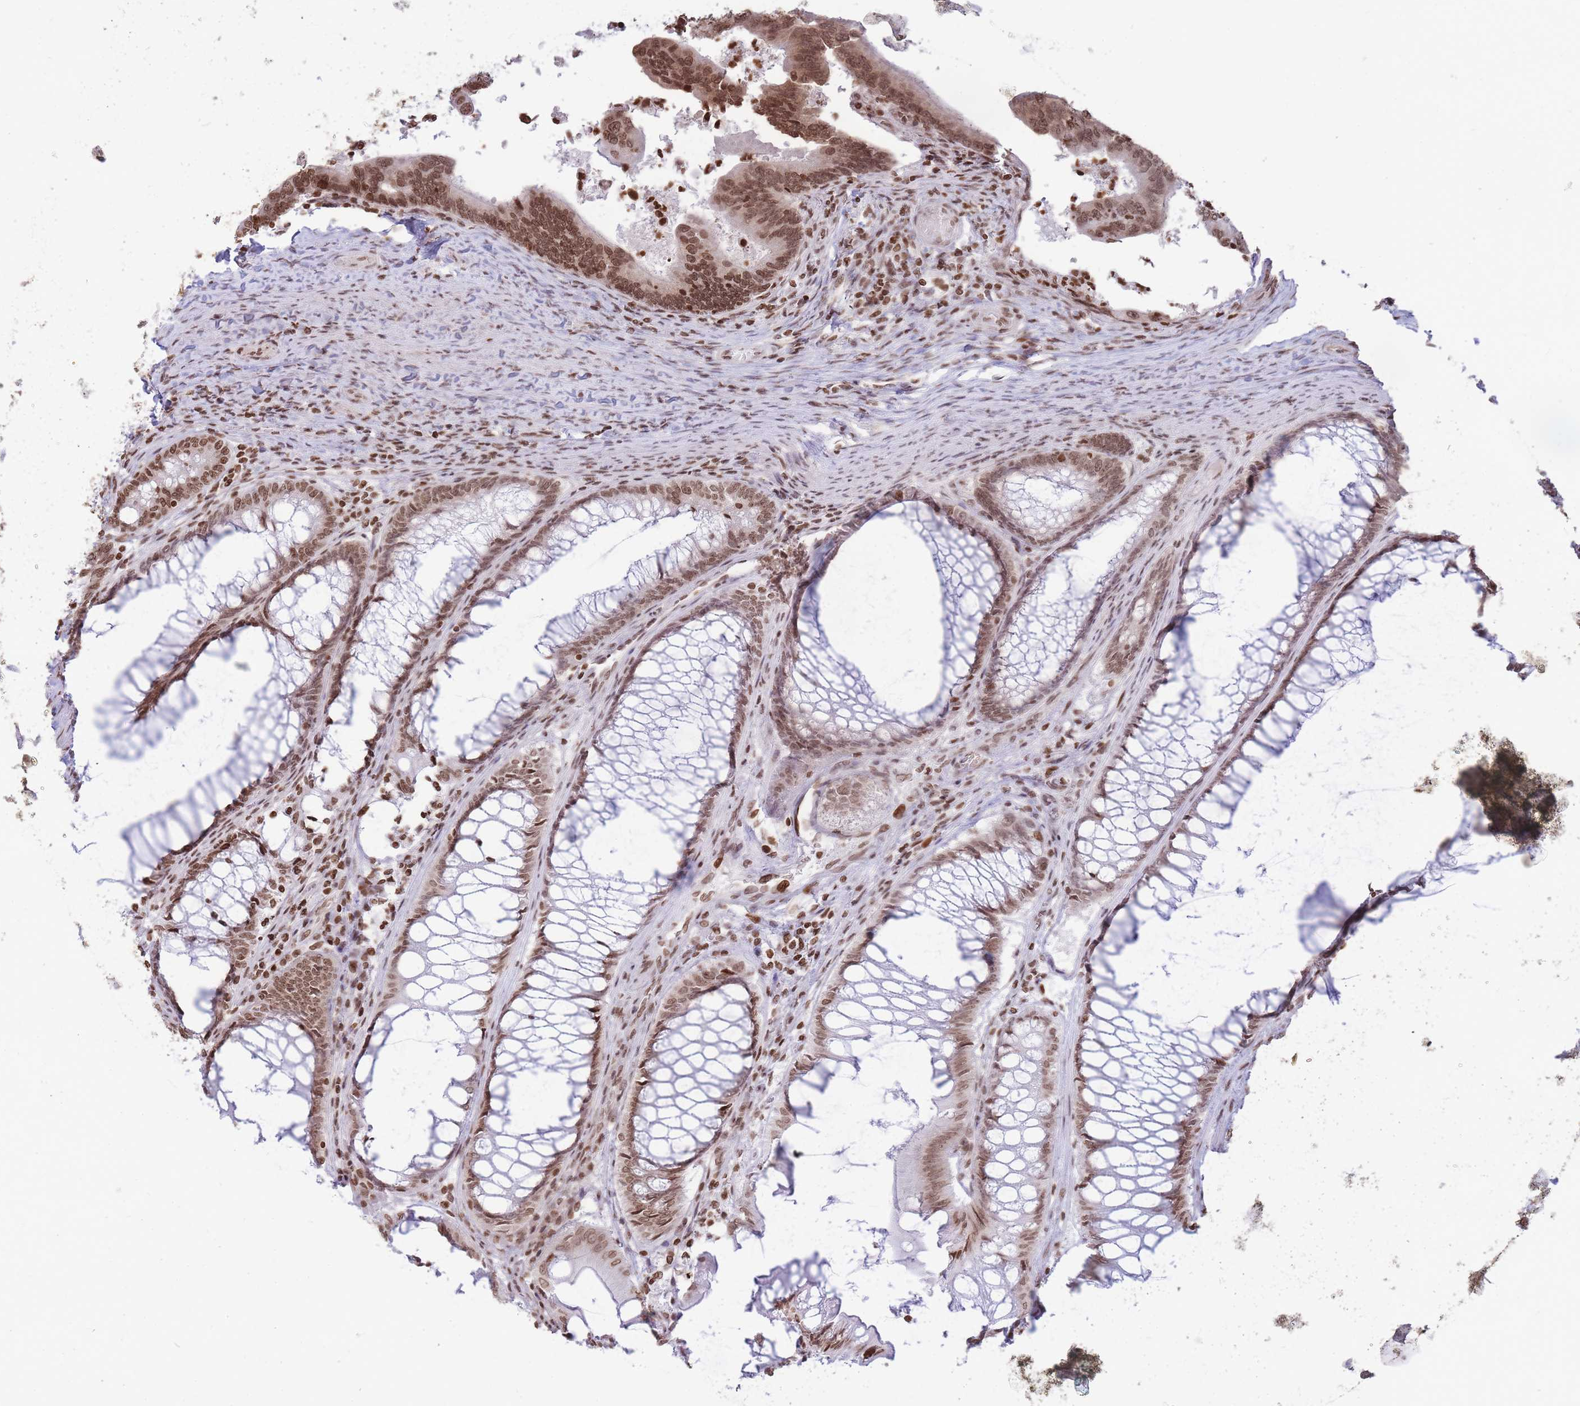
{"staining": {"intensity": "moderate", "quantity": ">75%", "location": "nuclear"}, "tissue": "colorectal cancer", "cell_type": "Tumor cells", "image_type": "cancer", "snomed": [{"axis": "morphology", "description": "Adenocarcinoma, NOS"}, {"axis": "topography", "description": "Colon"}], "caption": "Protein staining shows moderate nuclear positivity in about >75% of tumor cells in adenocarcinoma (colorectal).", "gene": "SHISAL1", "patient": {"sex": "female", "age": 67}}